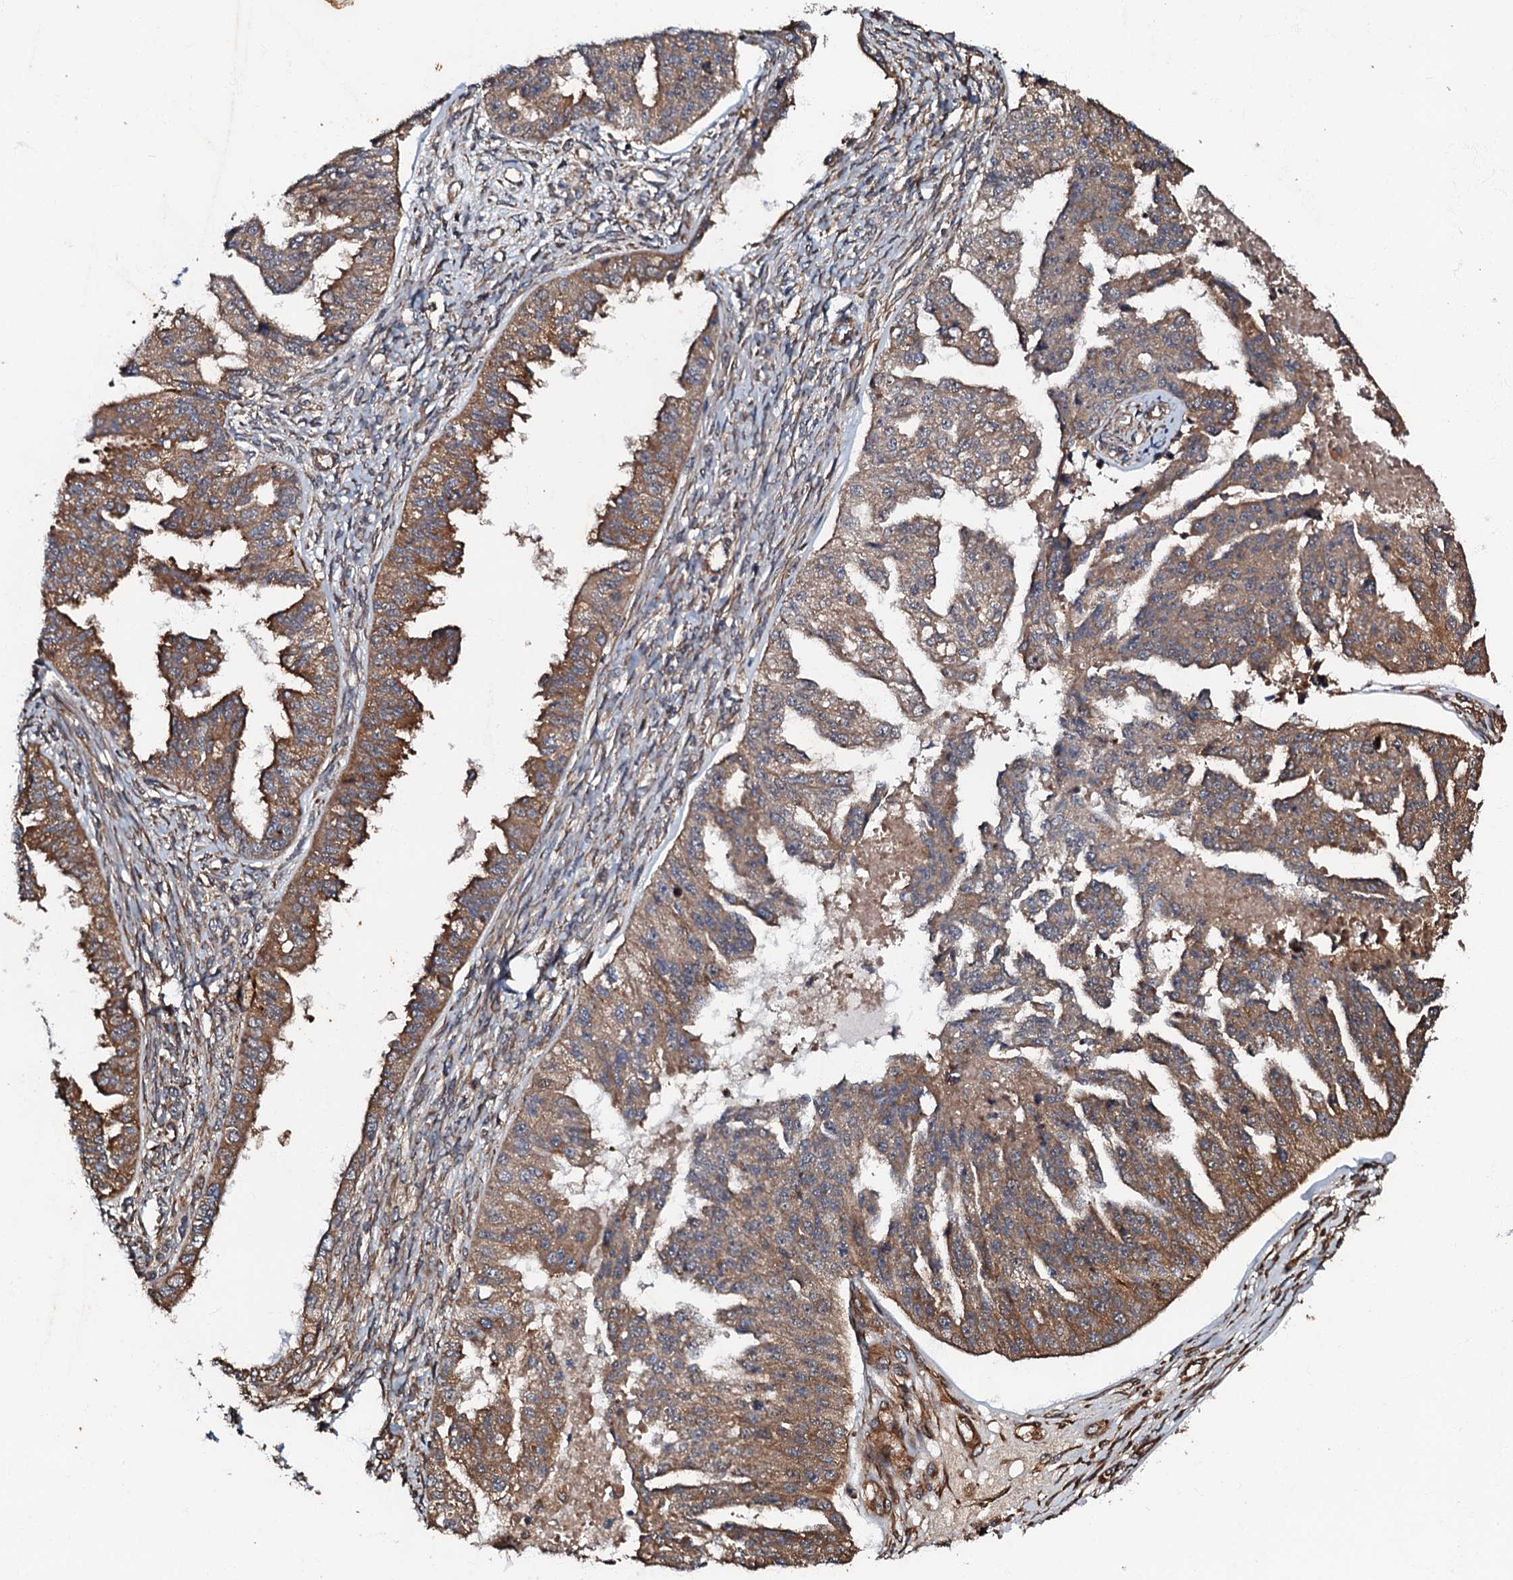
{"staining": {"intensity": "moderate", "quantity": "25%-75%", "location": "cytoplasmic/membranous"}, "tissue": "ovarian cancer", "cell_type": "Tumor cells", "image_type": "cancer", "snomed": [{"axis": "morphology", "description": "Cystadenocarcinoma, serous, NOS"}, {"axis": "topography", "description": "Ovary"}], "caption": "Protein staining of ovarian serous cystadenocarcinoma tissue demonstrates moderate cytoplasmic/membranous staining in approximately 25%-75% of tumor cells. (DAB (3,3'-diaminobenzidine) = brown stain, brightfield microscopy at high magnification).", "gene": "BLOC1S6", "patient": {"sex": "female", "age": 58}}